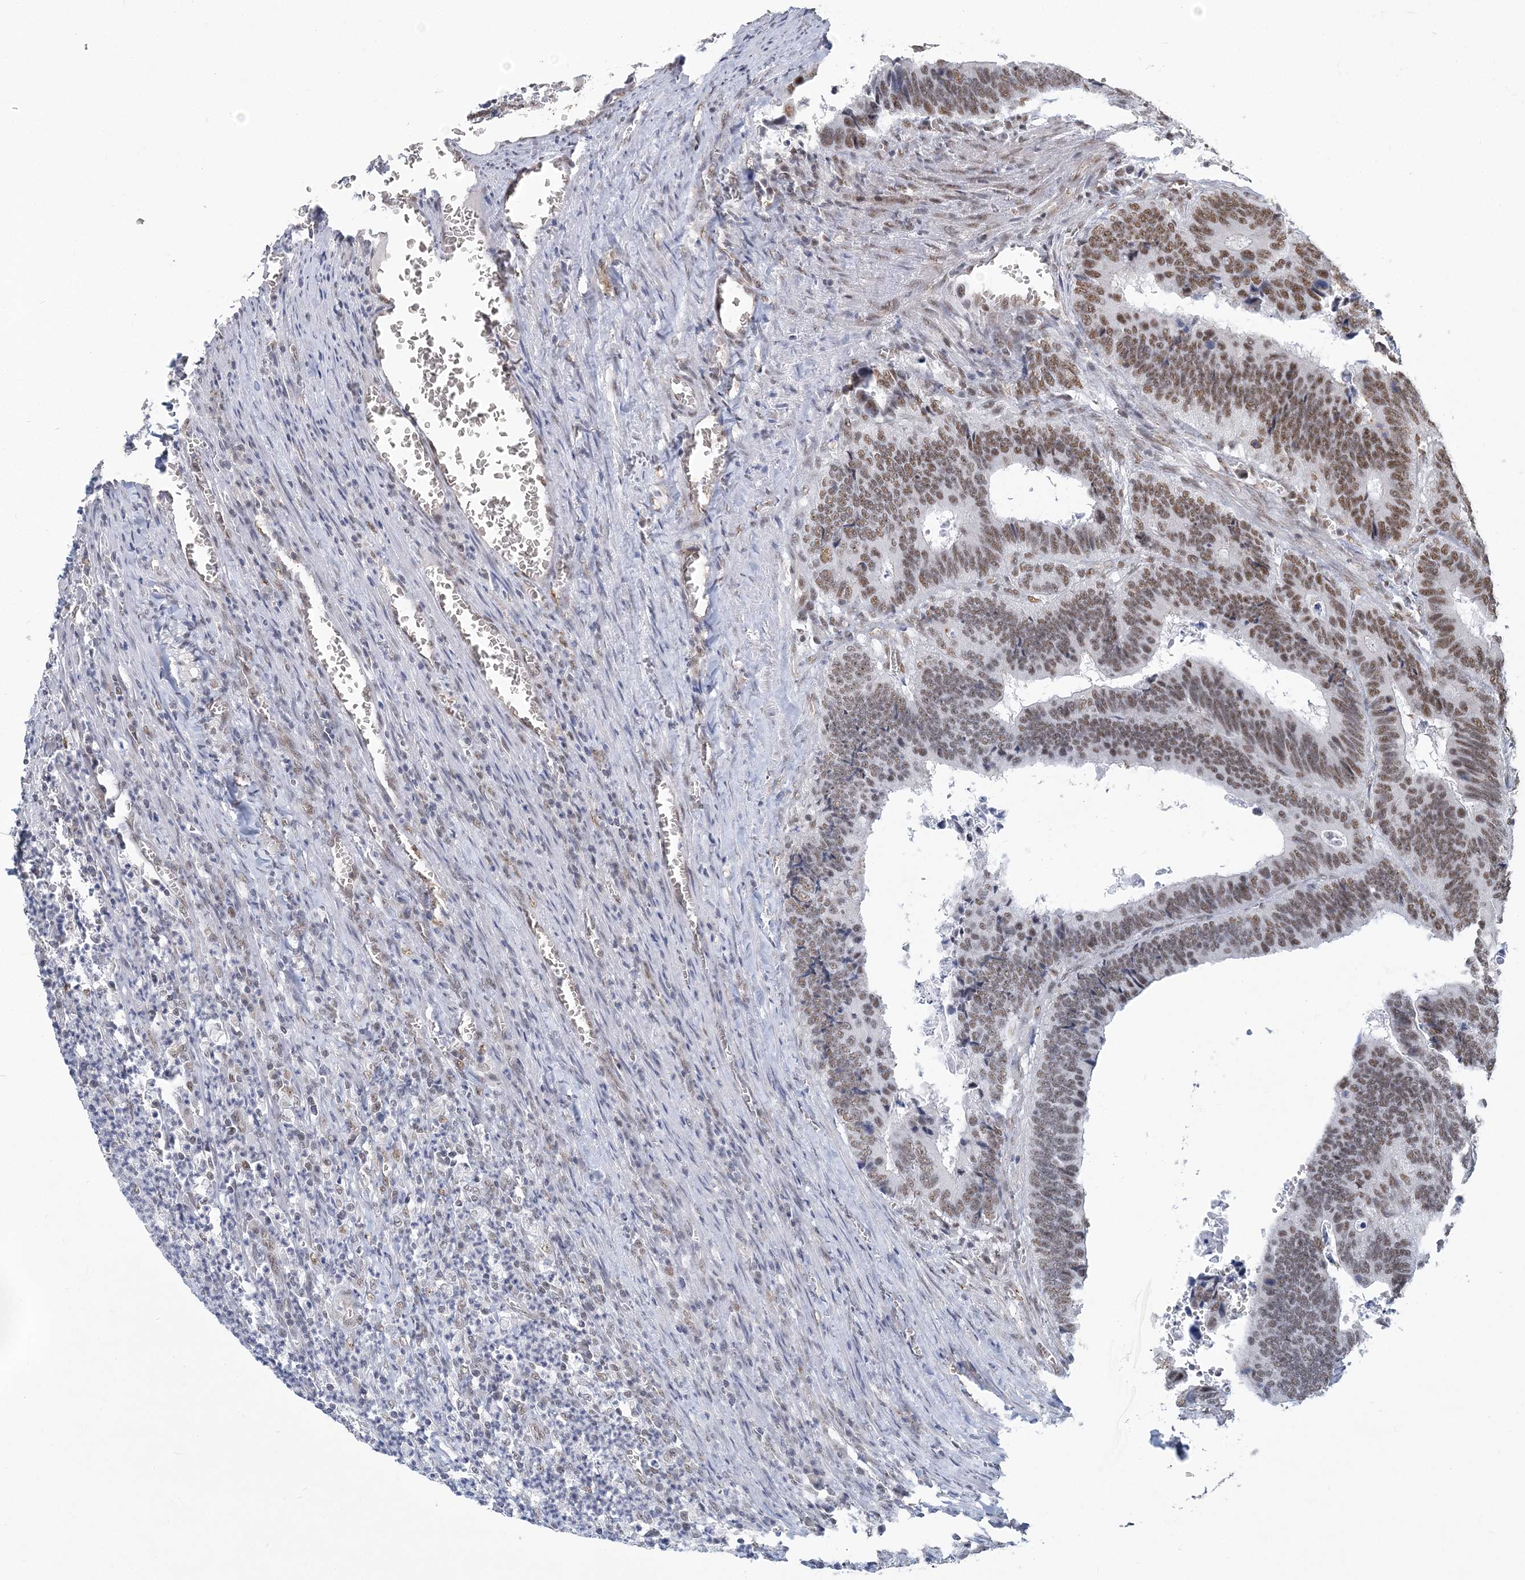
{"staining": {"intensity": "moderate", "quantity": ">75%", "location": "nuclear"}, "tissue": "colorectal cancer", "cell_type": "Tumor cells", "image_type": "cancer", "snomed": [{"axis": "morphology", "description": "Adenocarcinoma, NOS"}, {"axis": "topography", "description": "Colon"}], "caption": "IHC (DAB) staining of colorectal adenocarcinoma reveals moderate nuclear protein positivity in about >75% of tumor cells. (DAB IHC, brown staining for protein, blue staining for nuclei).", "gene": "PLRG1", "patient": {"sex": "male", "age": 72}}